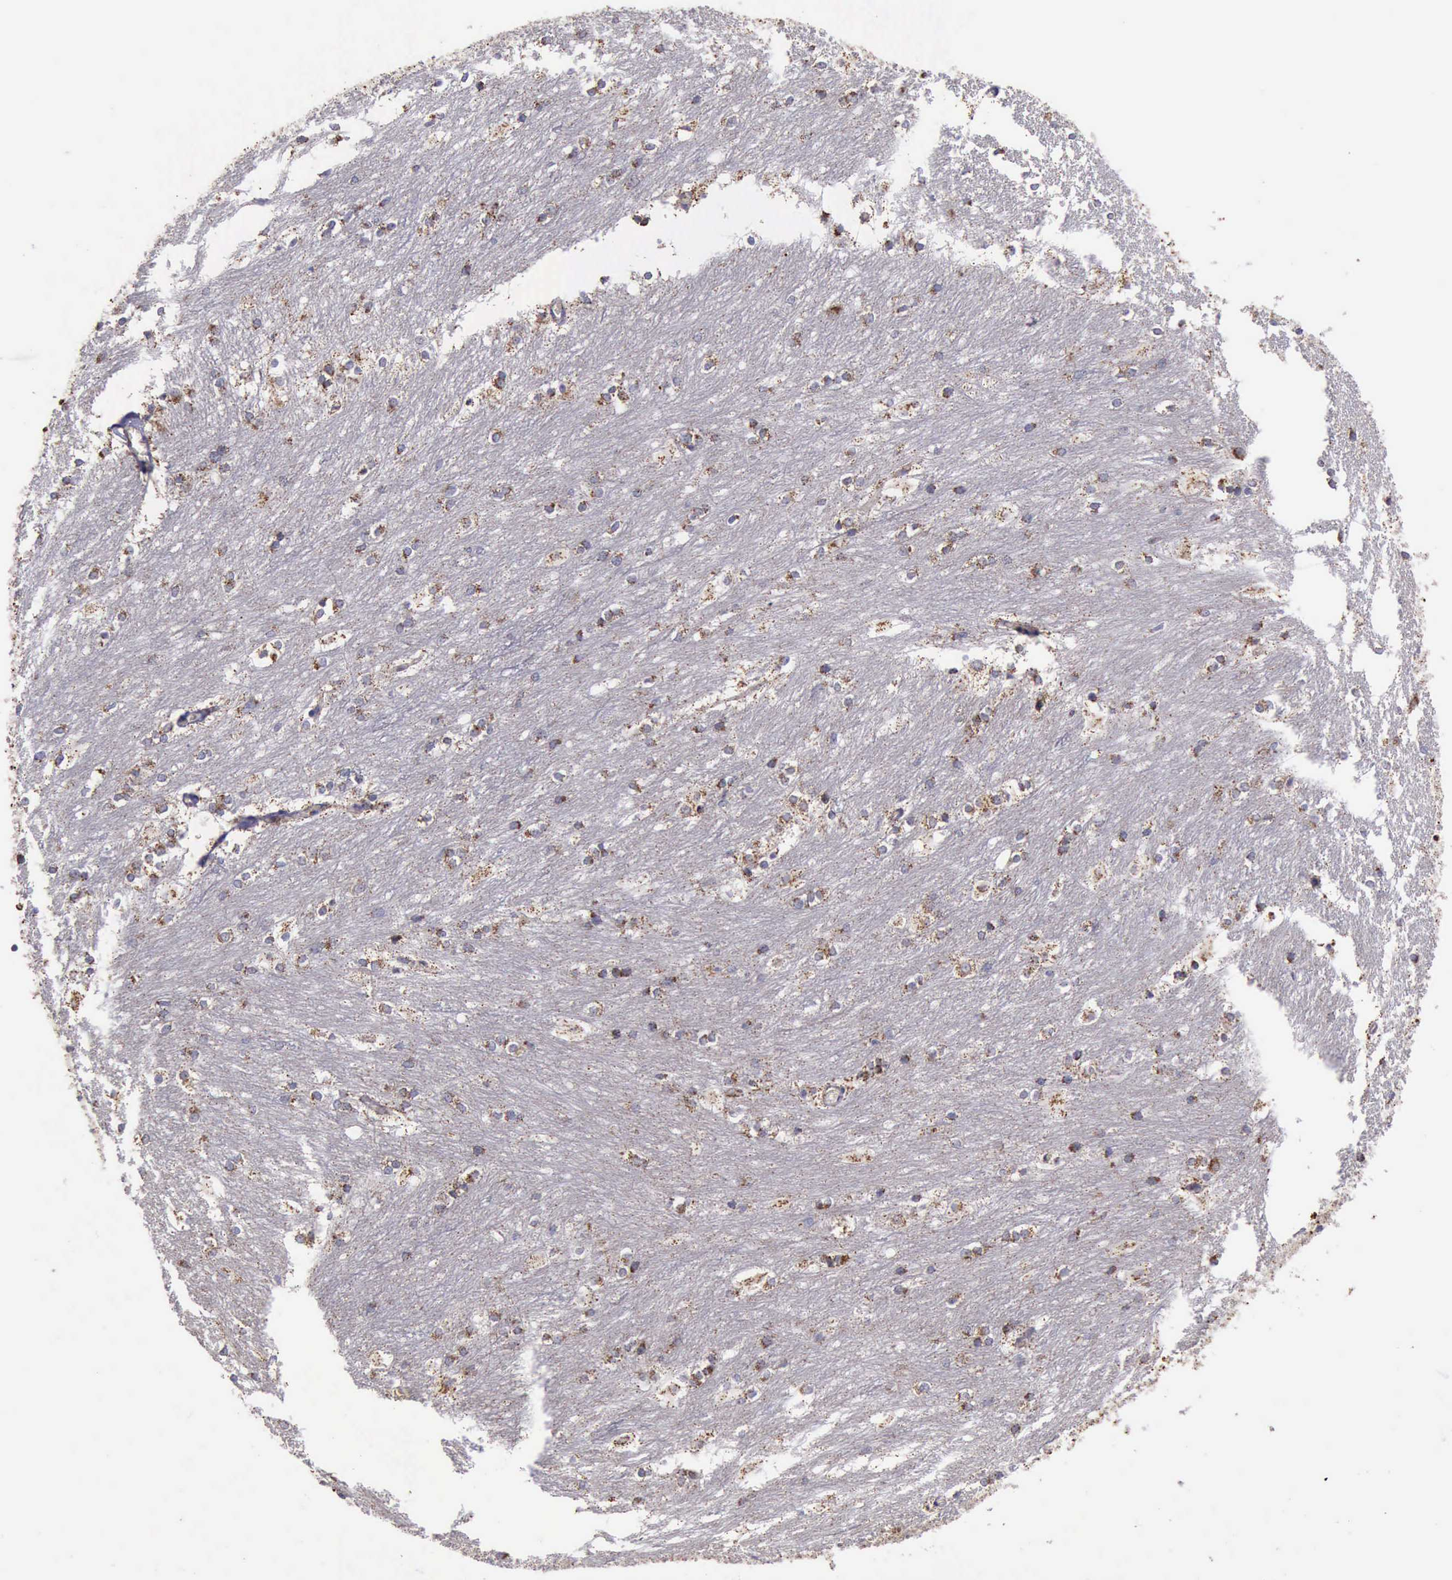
{"staining": {"intensity": "moderate", "quantity": ">75%", "location": "cytoplasmic/membranous"}, "tissue": "caudate", "cell_type": "Glial cells", "image_type": "normal", "snomed": [{"axis": "morphology", "description": "Normal tissue, NOS"}, {"axis": "topography", "description": "Lateral ventricle wall"}], "caption": "High-magnification brightfield microscopy of benign caudate stained with DAB (3,3'-diaminobenzidine) (brown) and counterstained with hematoxylin (blue). glial cells exhibit moderate cytoplasmic/membranous expression is appreciated in approximately>75% of cells.", "gene": "TXN2", "patient": {"sex": "female", "age": 19}}